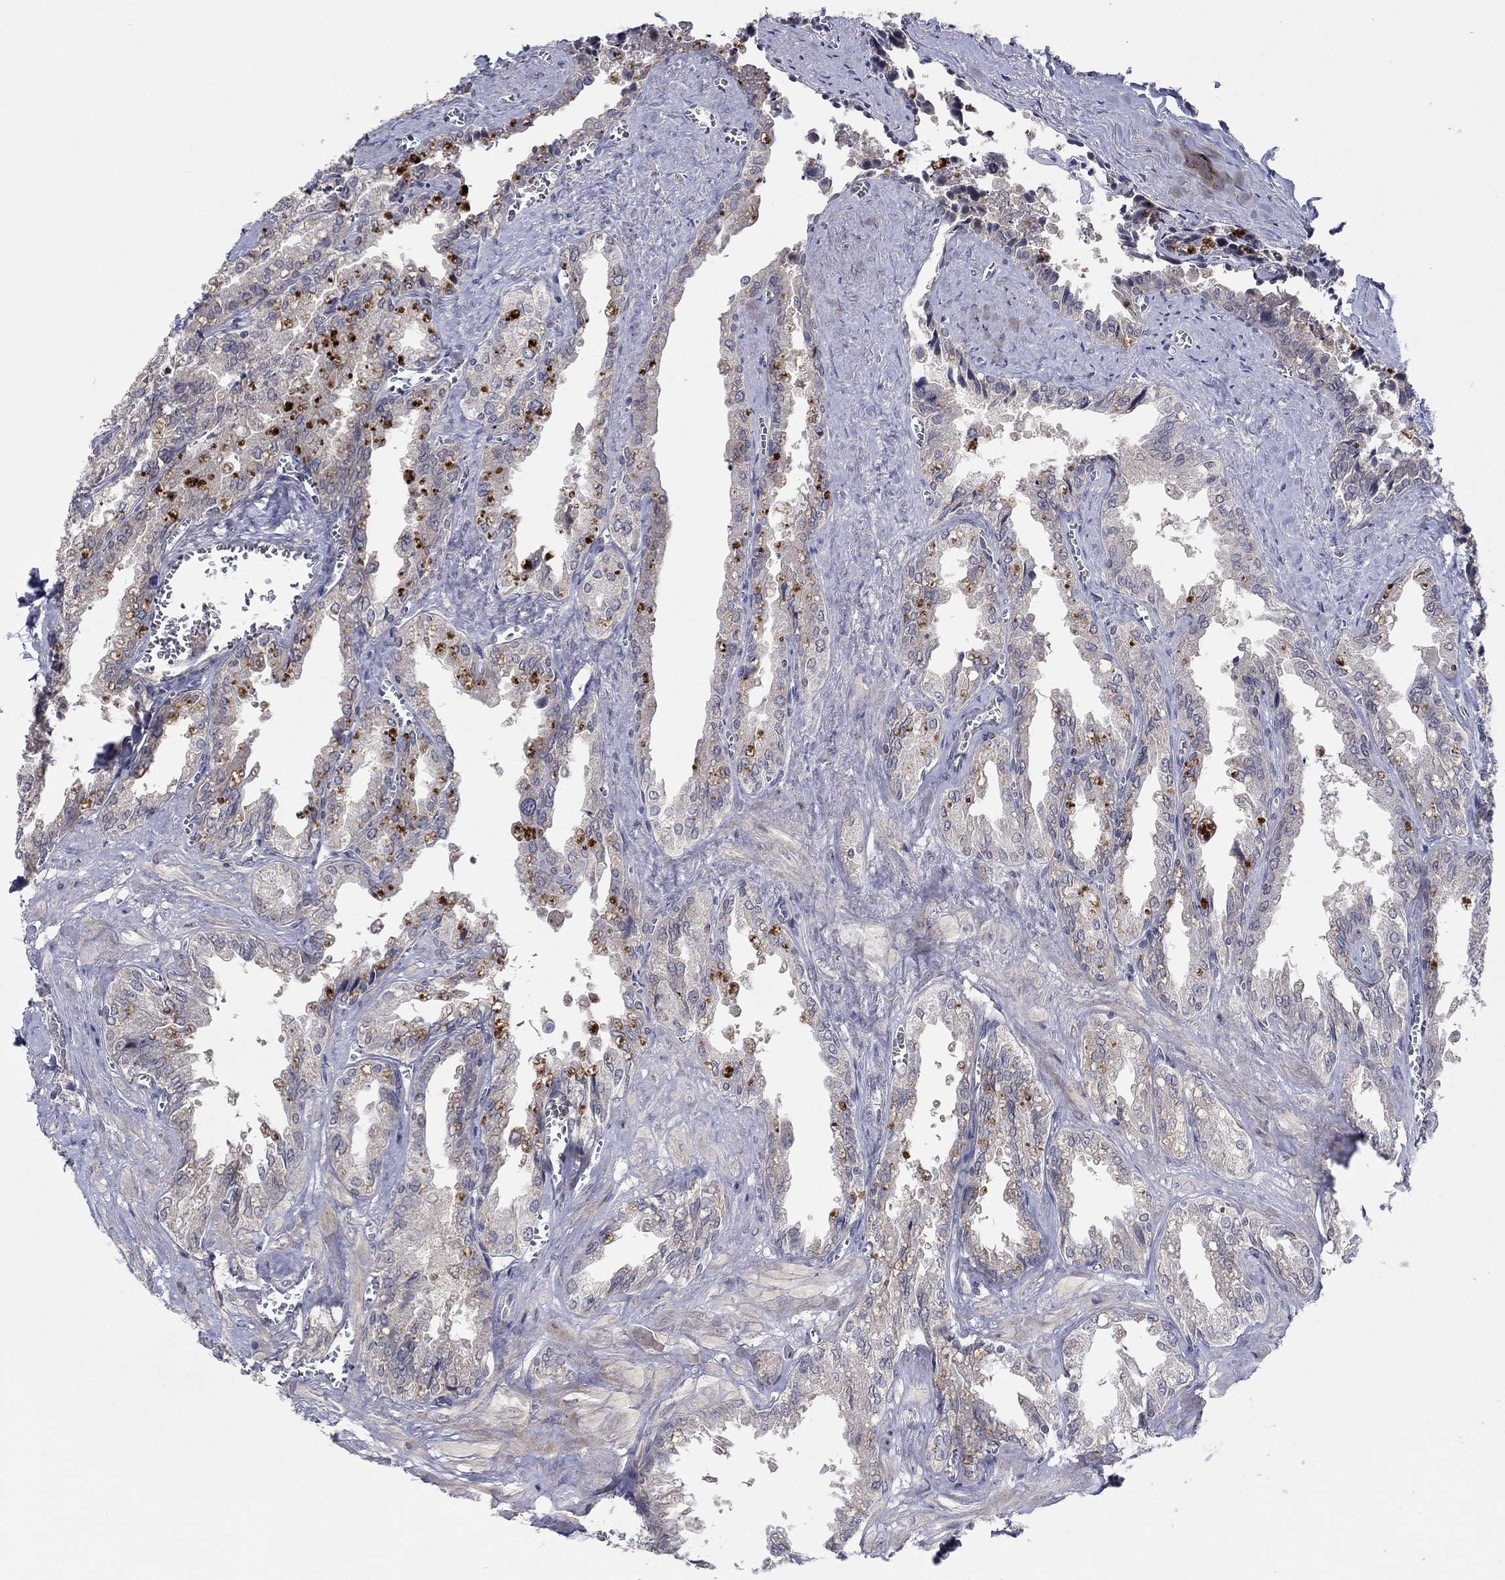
{"staining": {"intensity": "negative", "quantity": "none", "location": "none"}, "tissue": "seminal vesicle", "cell_type": "Glandular cells", "image_type": "normal", "snomed": [{"axis": "morphology", "description": "Normal tissue, NOS"}, {"axis": "topography", "description": "Seminal veicle"}], "caption": "There is no significant positivity in glandular cells of seminal vesicle. (Stains: DAB immunohistochemistry with hematoxylin counter stain, Microscopy: brightfield microscopy at high magnification).", "gene": "IL4", "patient": {"sex": "male", "age": 67}}